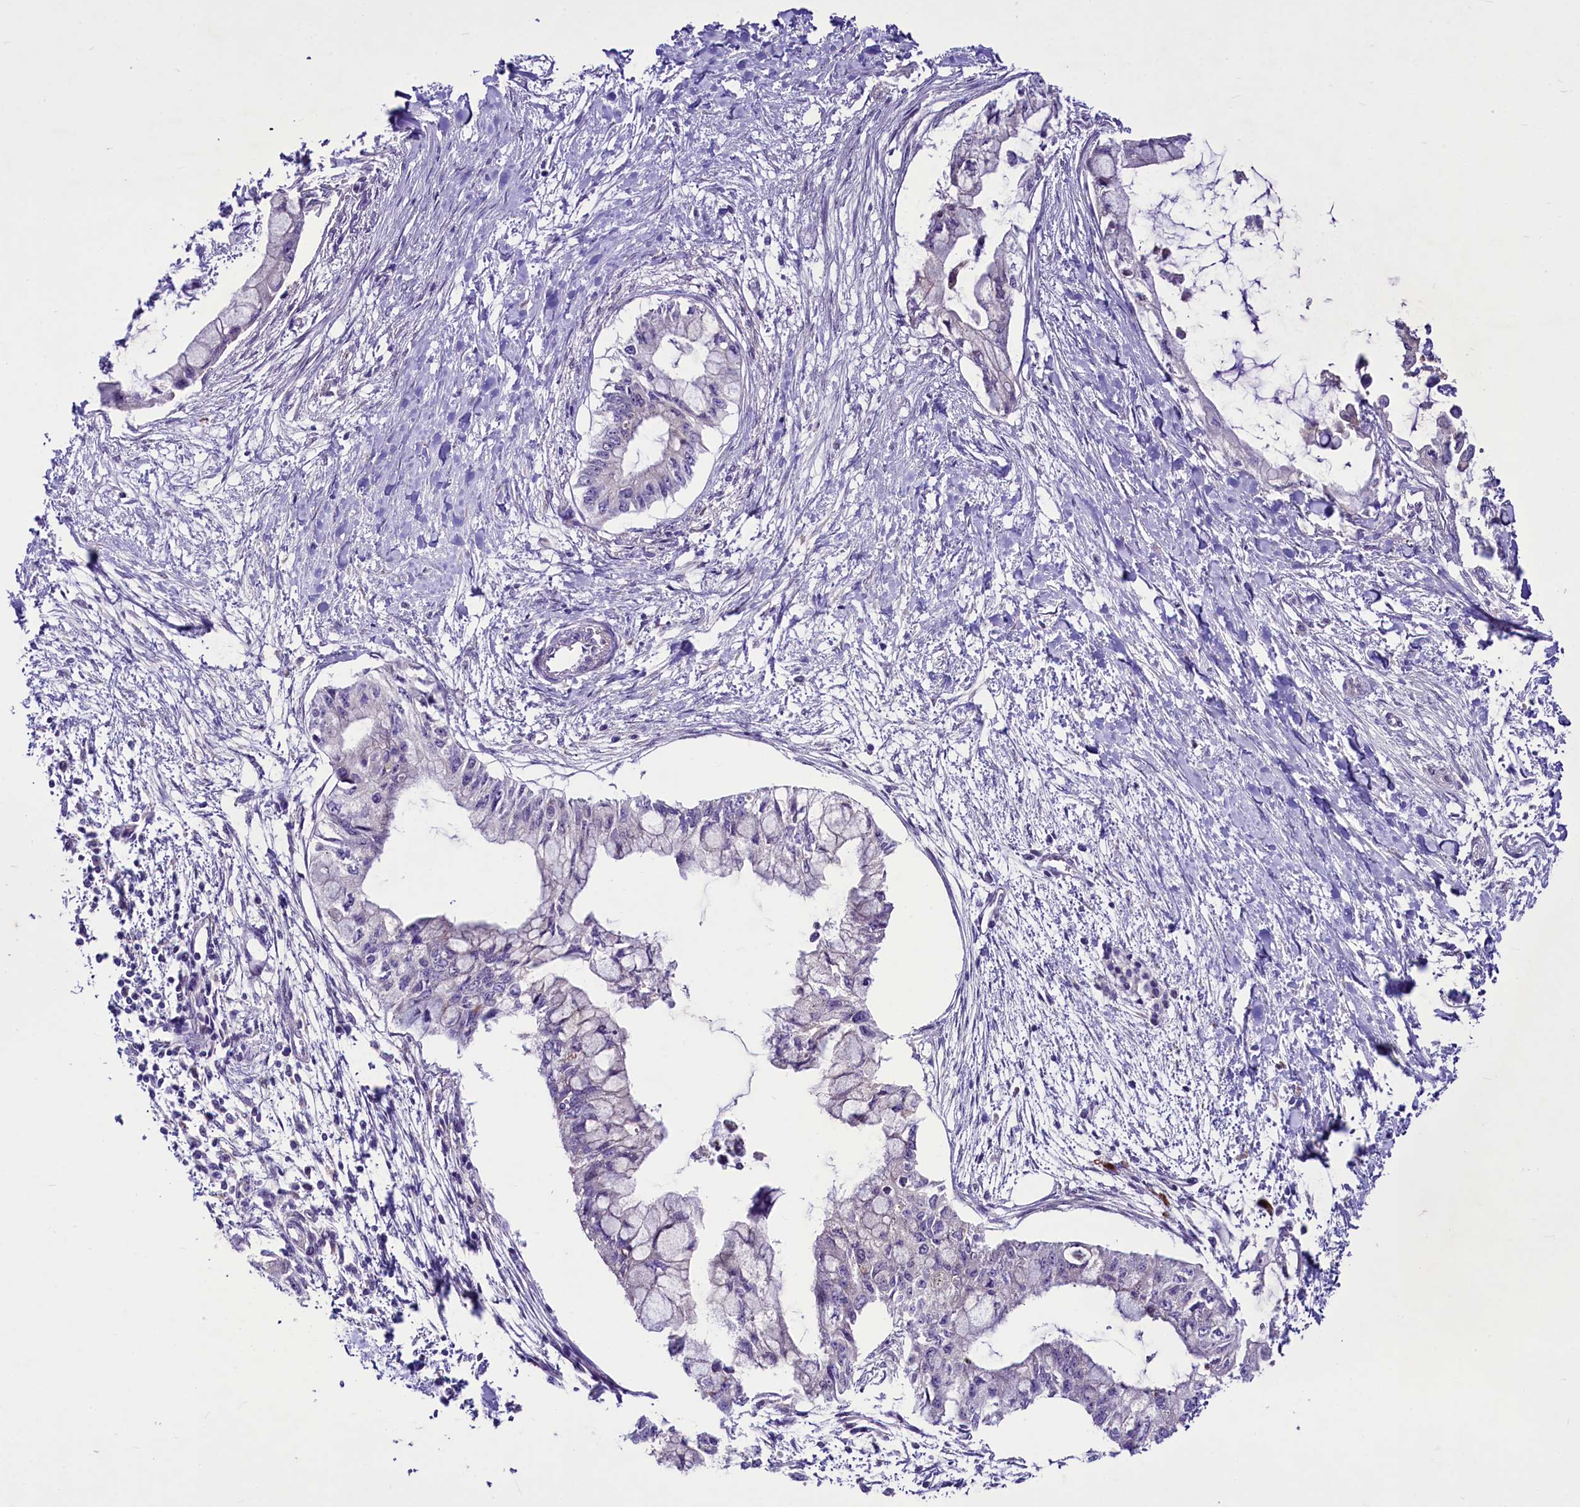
{"staining": {"intensity": "negative", "quantity": "none", "location": "none"}, "tissue": "pancreatic cancer", "cell_type": "Tumor cells", "image_type": "cancer", "snomed": [{"axis": "morphology", "description": "Adenocarcinoma, NOS"}, {"axis": "topography", "description": "Pancreas"}], "caption": "Immunohistochemical staining of human pancreatic adenocarcinoma shows no significant positivity in tumor cells.", "gene": "RSBN1", "patient": {"sex": "male", "age": 48}}